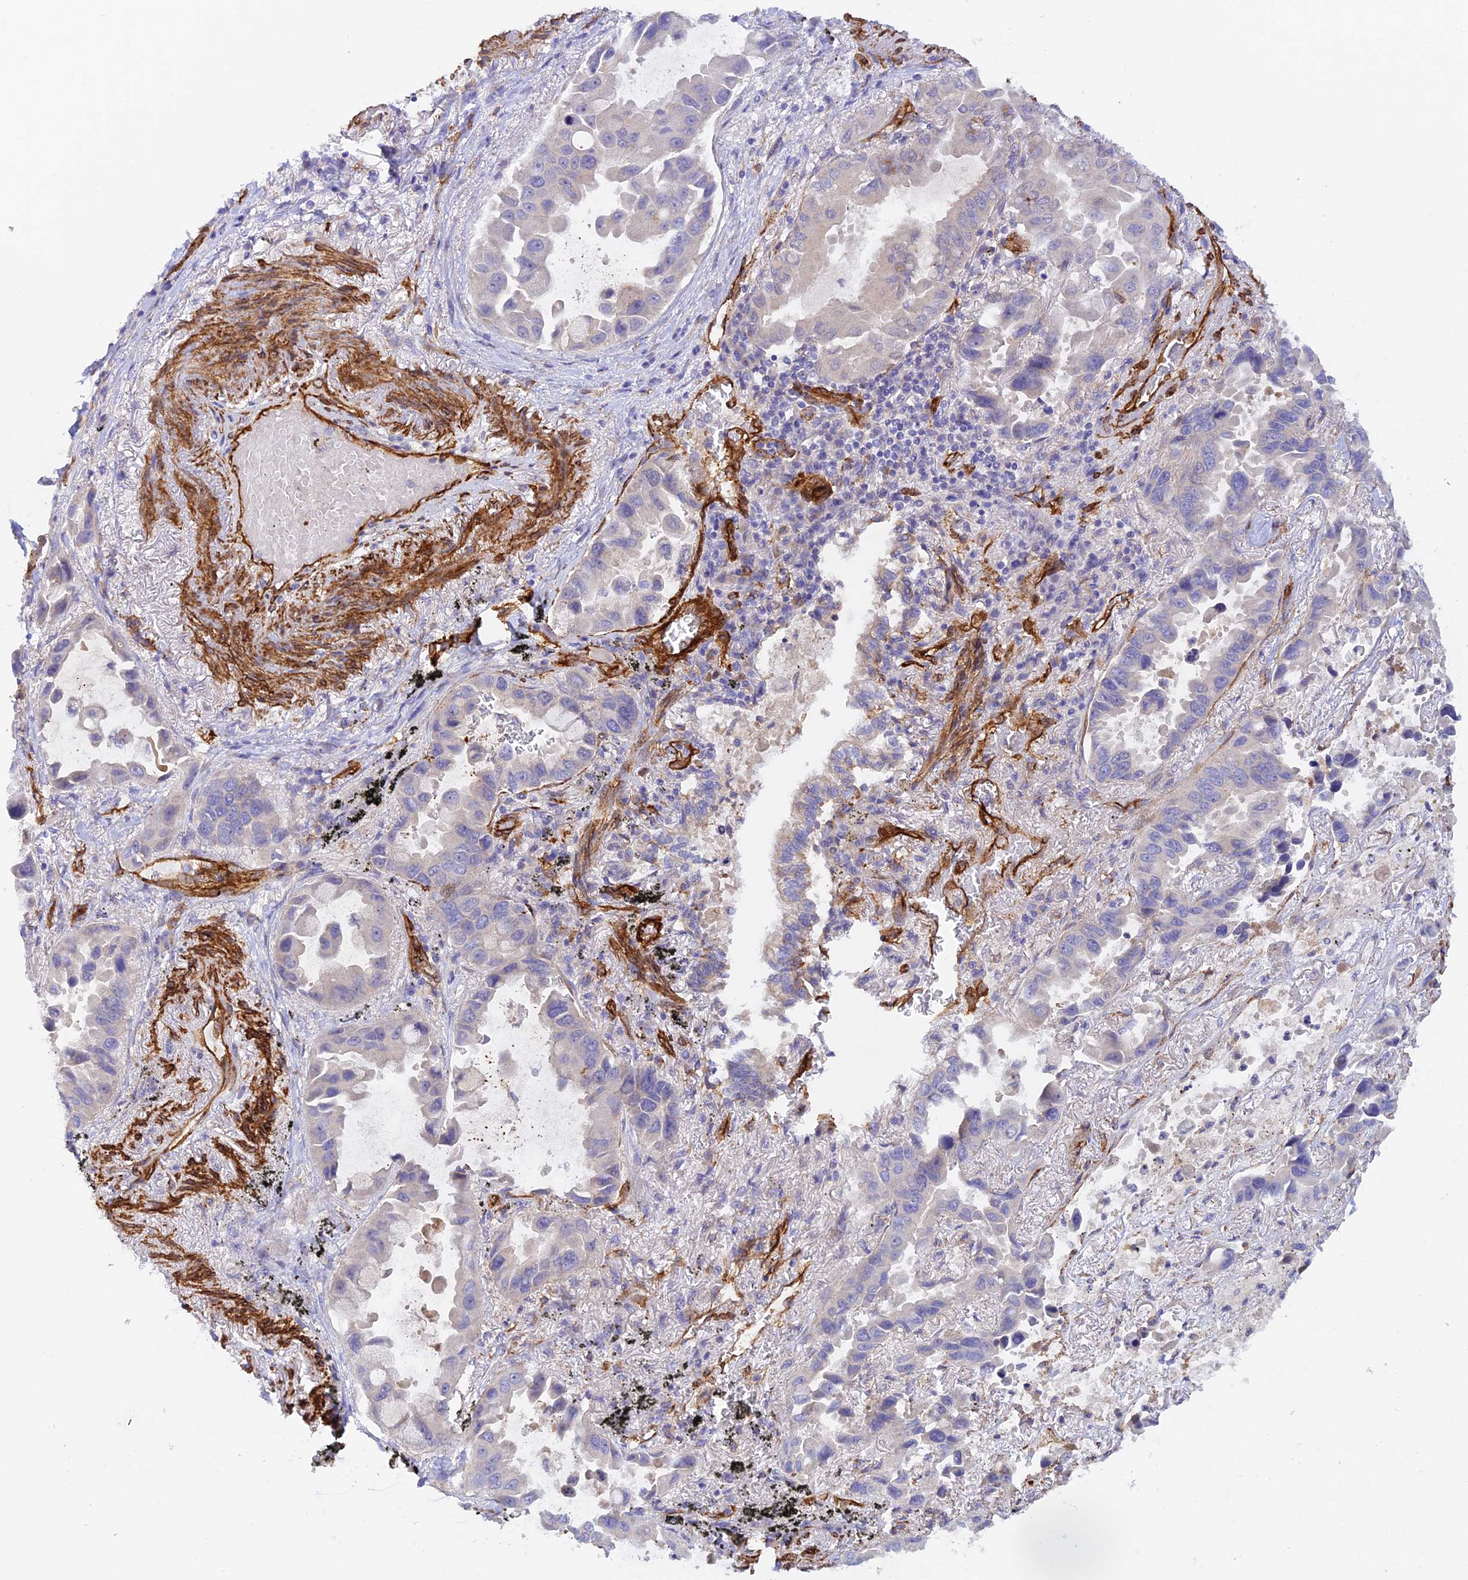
{"staining": {"intensity": "negative", "quantity": "none", "location": "none"}, "tissue": "lung cancer", "cell_type": "Tumor cells", "image_type": "cancer", "snomed": [{"axis": "morphology", "description": "Adenocarcinoma, NOS"}, {"axis": "topography", "description": "Lung"}], "caption": "This is a image of immunohistochemistry (IHC) staining of lung cancer (adenocarcinoma), which shows no staining in tumor cells.", "gene": "MYO9A", "patient": {"sex": "male", "age": 64}}